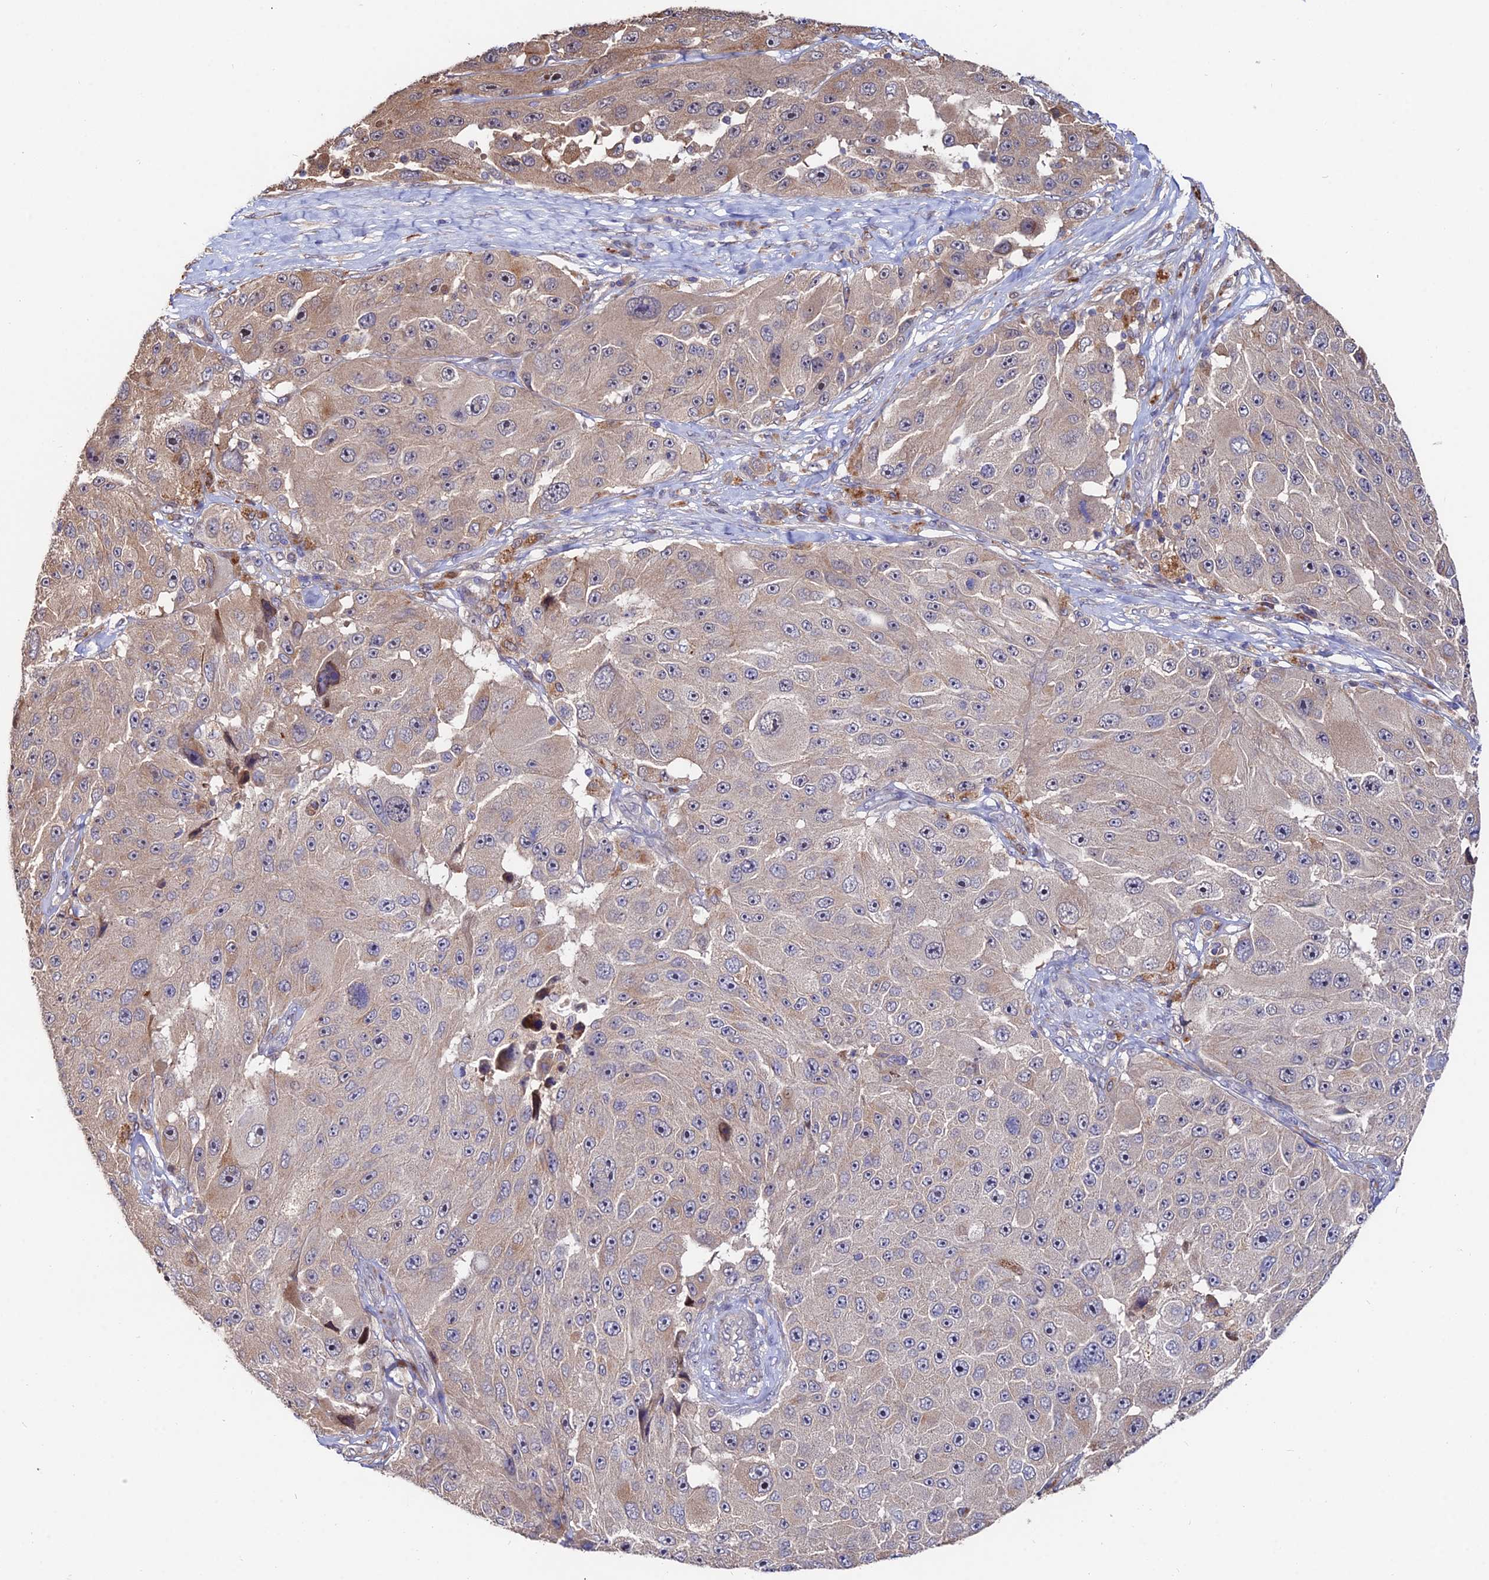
{"staining": {"intensity": "weak", "quantity": "<25%", "location": "cytoplasmic/membranous"}, "tissue": "melanoma", "cell_type": "Tumor cells", "image_type": "cancer", "snomed": [{"axis": "morphology", "description": "Malignant melanoma, Metastatic site"}, {"axis": "topography", "description": "Lymph node"}], "caption": "DAB immunohistochemical staining of melanoma shows no significant positivity in tumor cells. Brightfield microscopy of IHC stained with DAB (3,3'-diaminobenzidine) (brown) and hematoxylin (blue), captured at high magnification.", "gene": "ACTR5", "patient": {"sex": "male", "age": 62}}